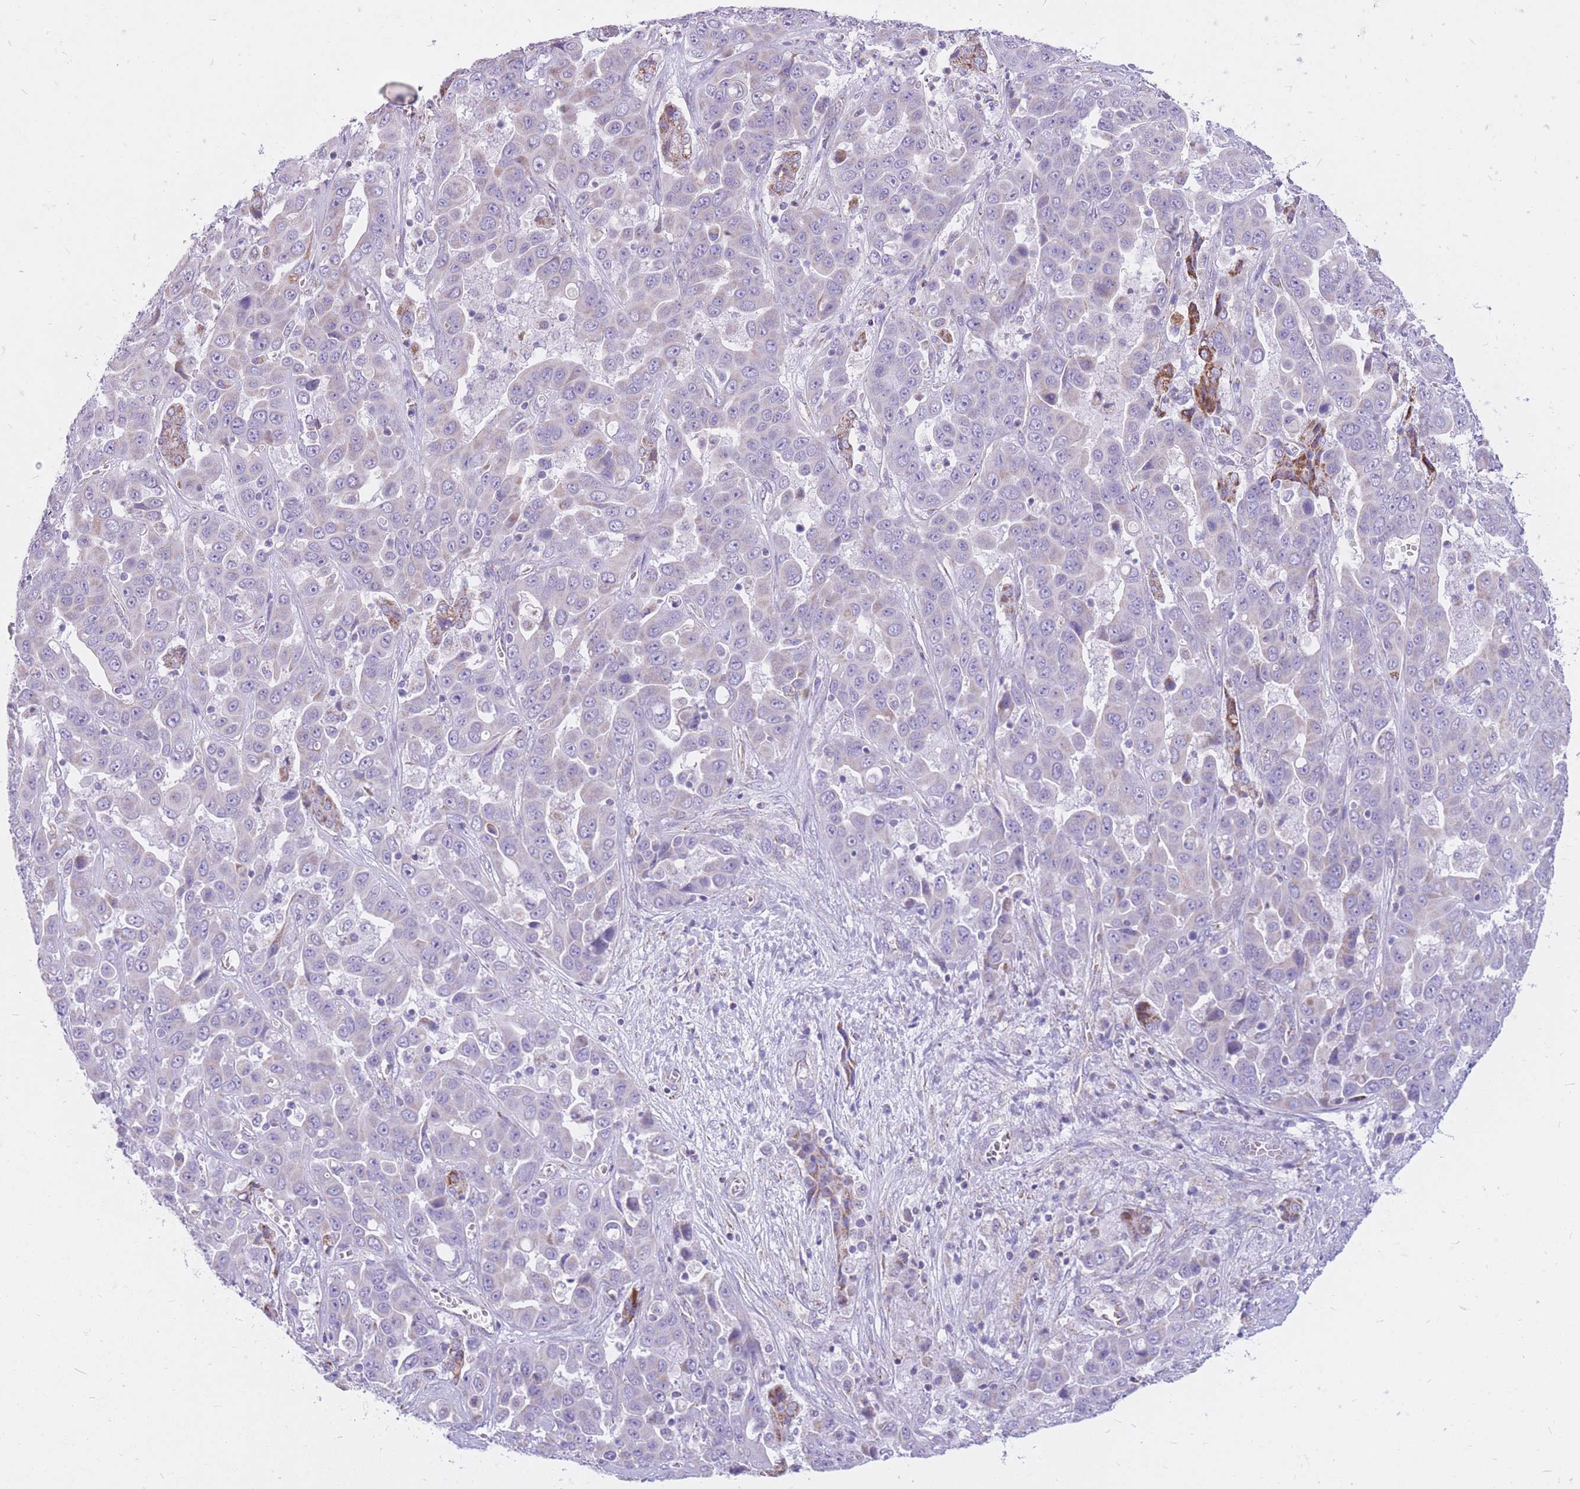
{"staining": {"intensity": "negative", "quantity": "none", "location": "none"}, "tissue": "liver cancer", "cell_type": "Tumor cells", "image_type": "cancer", "snomed": [{"axis": "morphology", "description": "Cholangiocarcinoma"}, {"axis": "topography", "description": "Liver"}], "caption": "Tumor cells show no significant protein staining in liver cancer.", "gene": "PCSK1", "patient": {"sex": "female", "age": 52}}